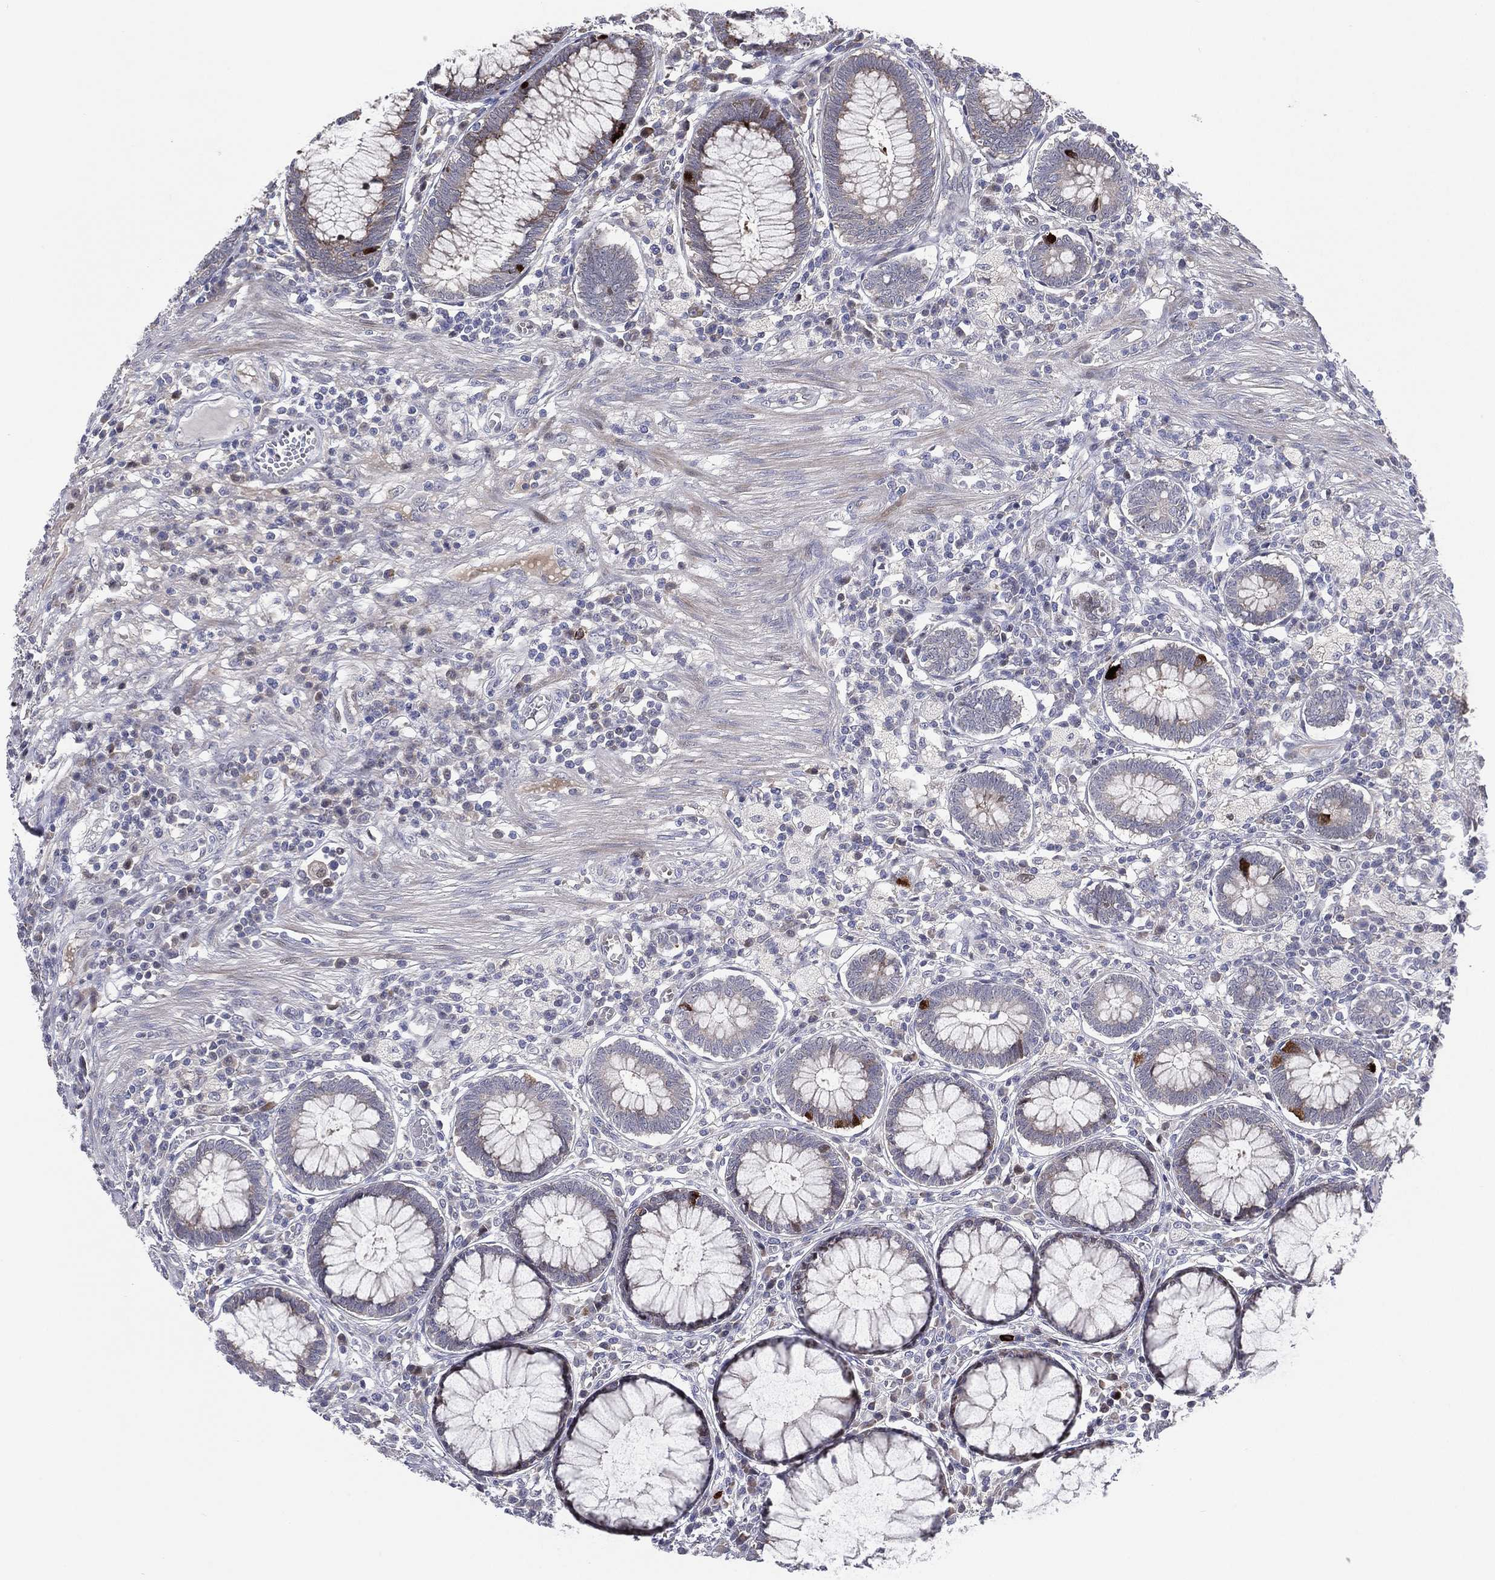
{"staining": {"intensity": "negative", "quantity": "none", "location": "none"}, "tissue": "colon", "cell_type": "Endothelial cells", "image_type": "normal", "snomed": [{"axis": "morphology", "description": "Normal tissue, NOS"}, {"axis": "topography", "description": "Colon"}], "caption": "A high-resolution micrograph shows IHC staining of normal colon, which exhibits no significant expression in endothelial cells.", "gene": "UTP14A", "patient": {"sex": "male", "age": 65}}